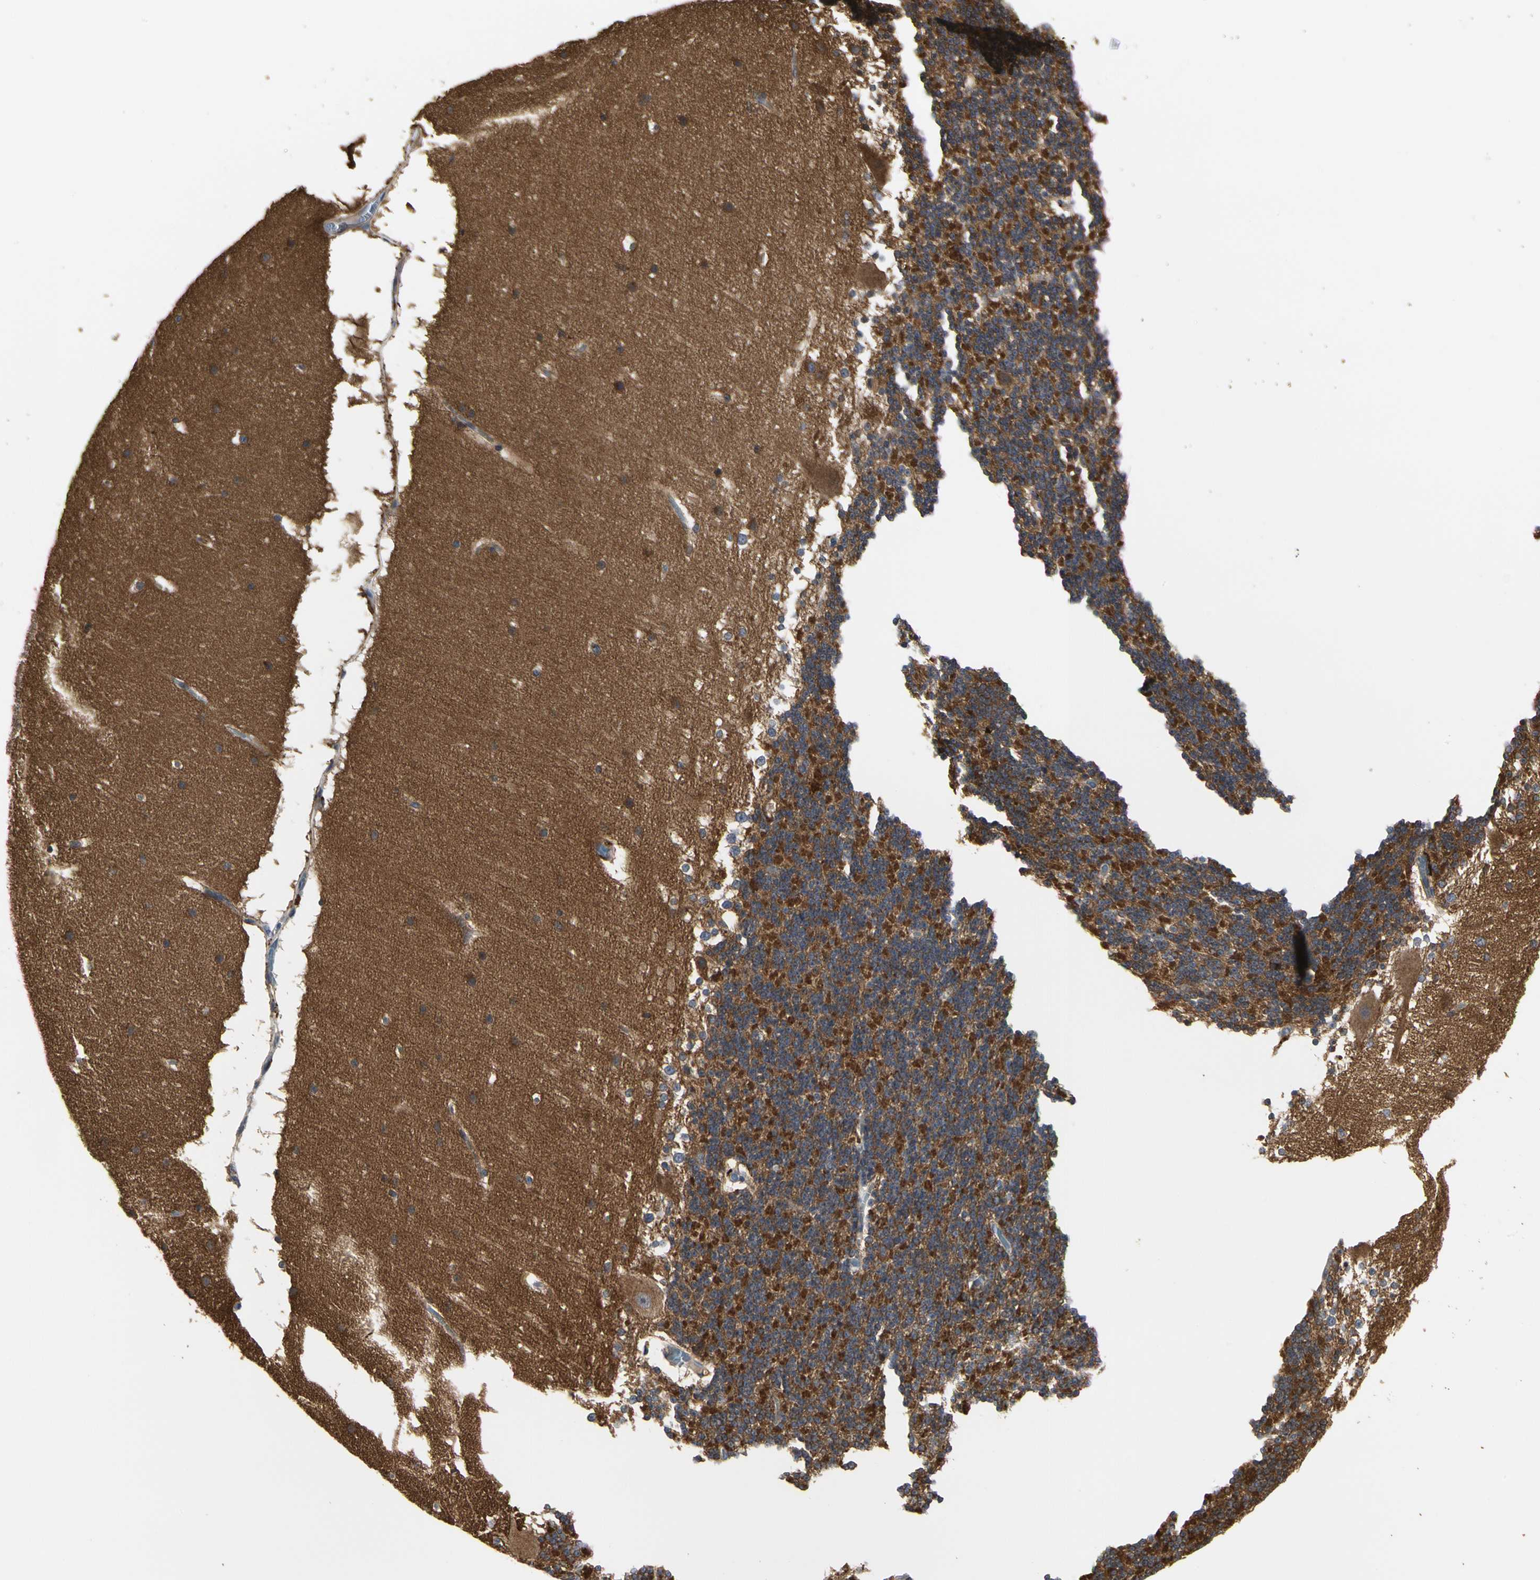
{"staining": {"intensity": "strong", "quantity": "25%-75%", "location": "cytoplasmic/membranous"}, "tissue": "cerebellum", "cell_type": "Cells in granular layer", "image_type": "normal", "snomed": [{"axis": "morphology", "description": "Normal tissue, NOS"}, {"axis": "topography", "description": "Cerebellum"}], "caption": "Immunohistochemistry histopathology image of unremarkable human cerebellum stained for a protein (brown), which reveals high levels of strong cytoplasmic/membranous staining in about 25%-75% of cells in granular layer.", "gene": "NAPG", "patient": {"sex": "female", "age": 19}}